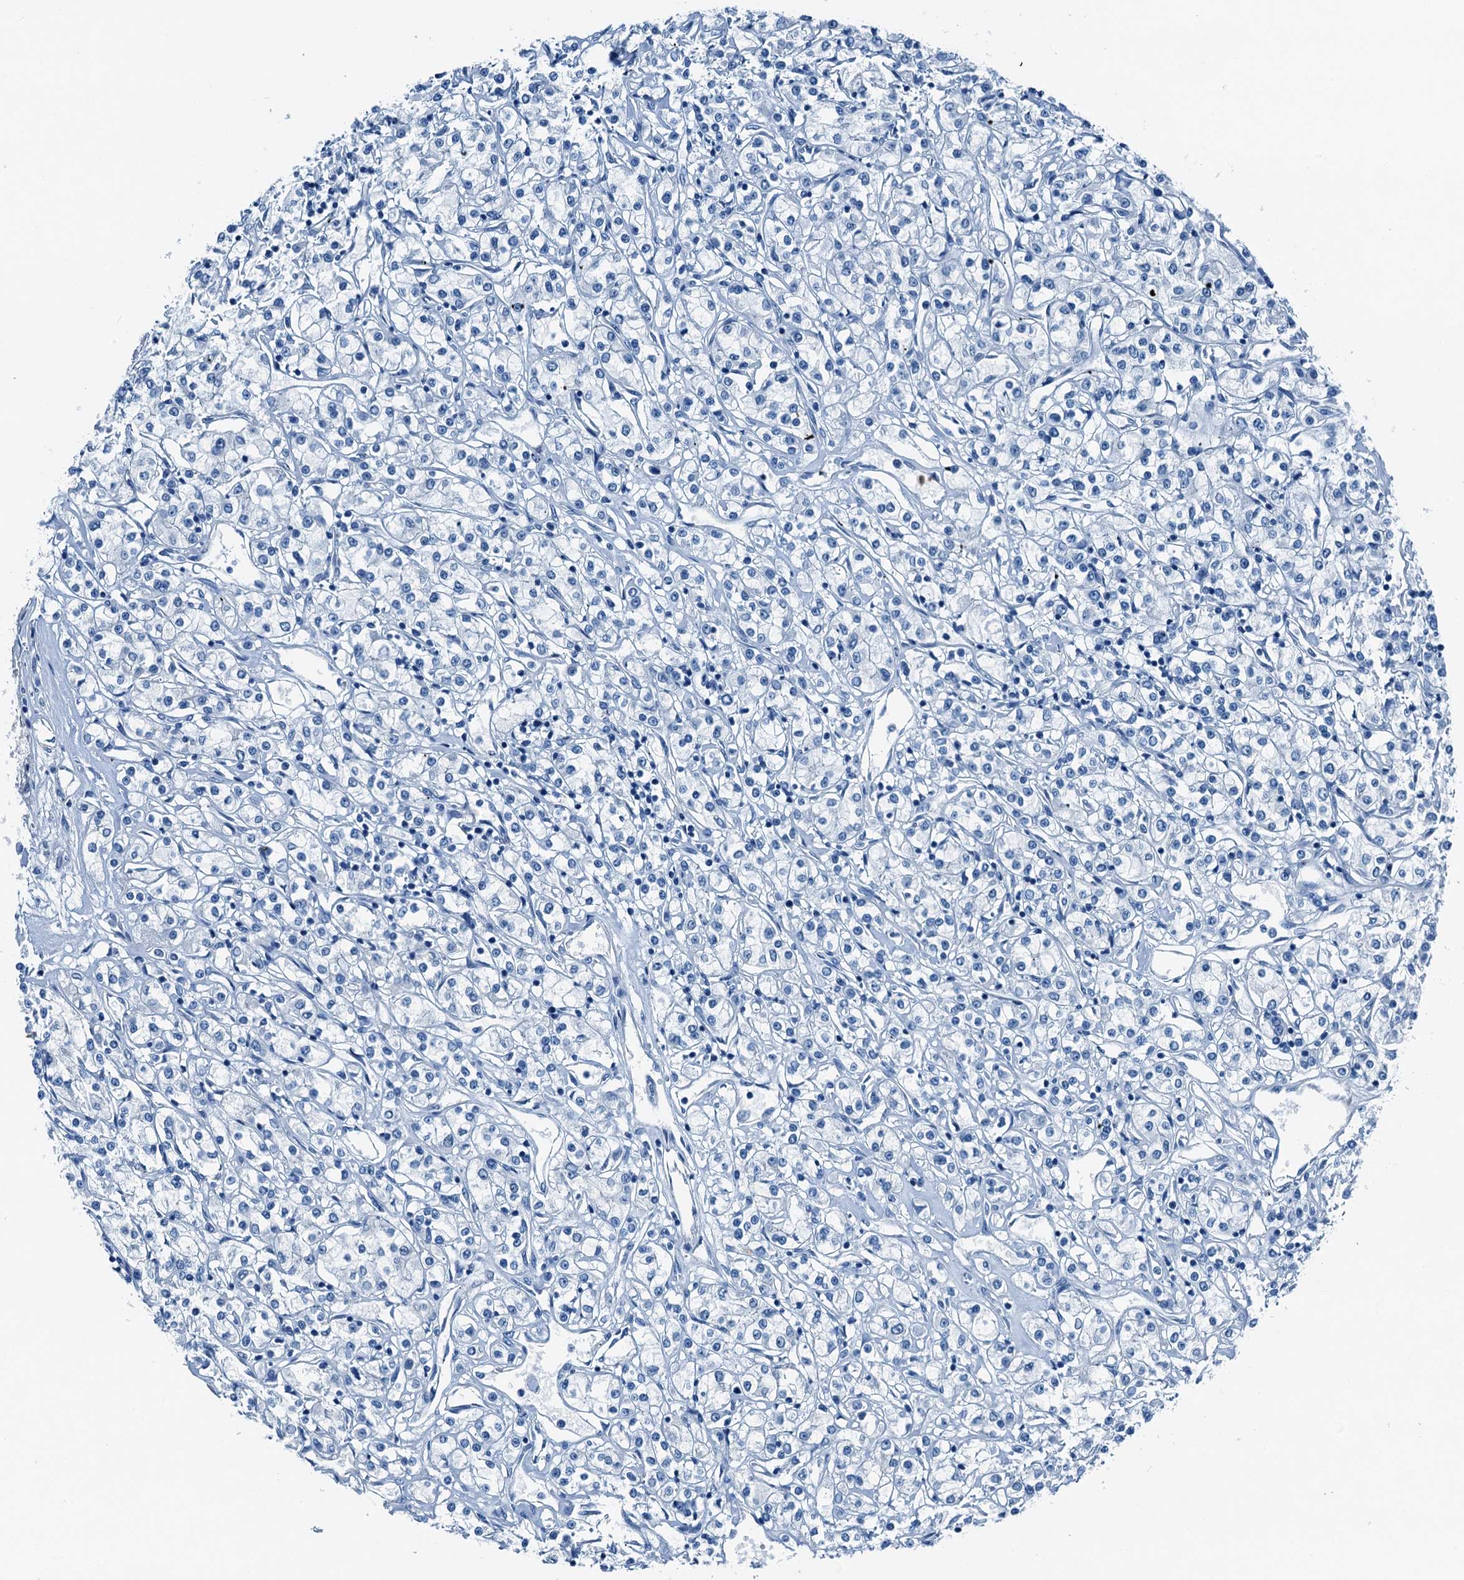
{"staining": {"intensity": "negative", "quantity": "none", "location": "none"}, "tissue": "renal cancer", "cell_type": "Tumor cells", "image_type": "cancer", "snomed": [{"axis": "morphology", "description": "Adenocarcinoma, NOS"}, {"axis": "topography", "description": "Kidney"}], "caption": "DAB (3,3'-diaminobenzidine) immunohistochemical staining of human adenocarcinoma (renal) displays no significant expression in tumor cells.", "gene": "RAB3IL1", "patient": {"sex": "female", "age": 59}}